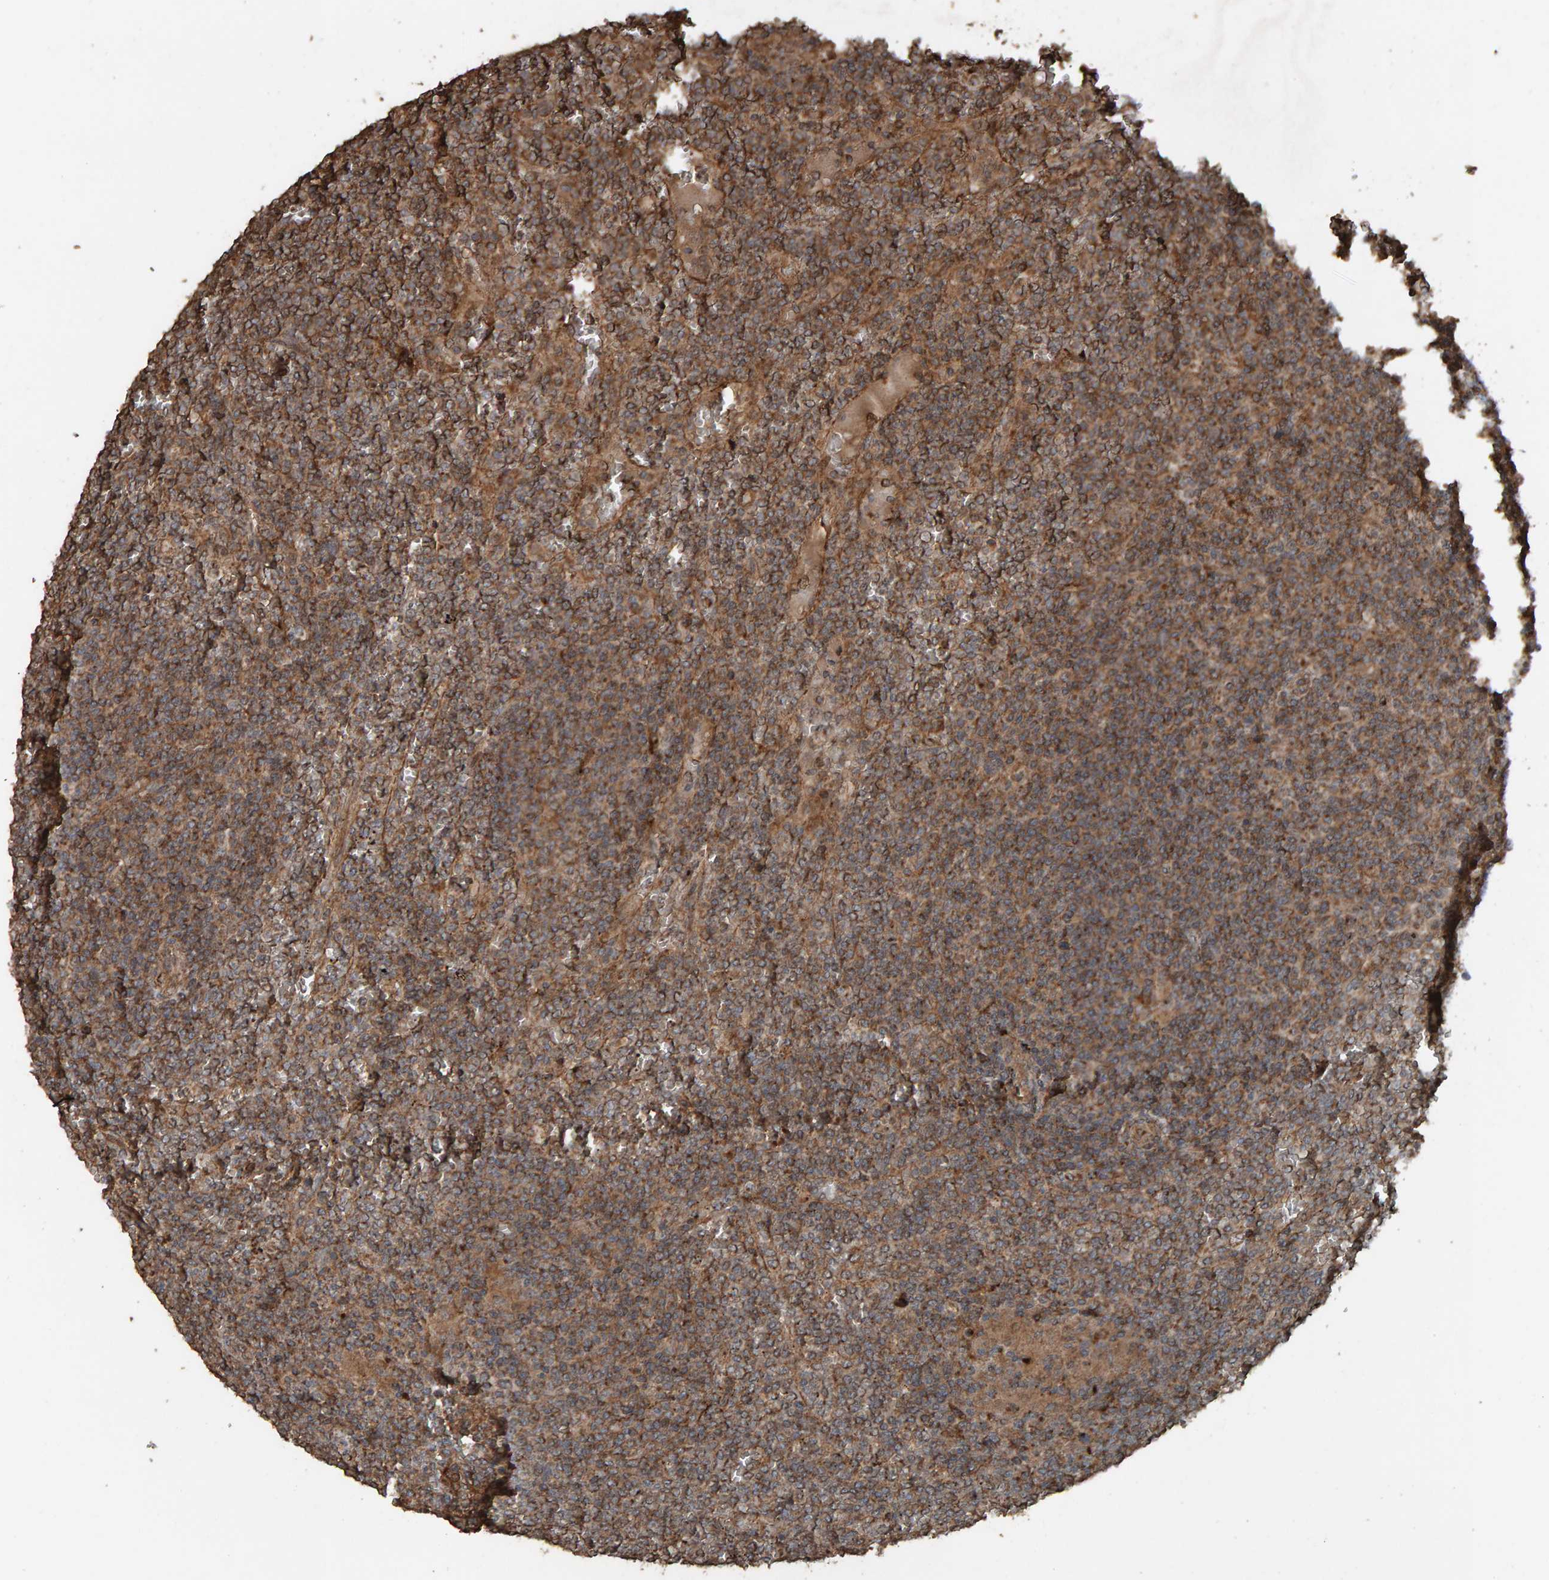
{"staining": {"intensity": "moderate", "quantity": ">75%", "location": "cytoplasmic/membranous"}, "tissue": "lymphoma", "cell_type": "Tumor cells", "image_type": "cancer", "snomed": [{"axis": "morphology", "description": "Malignant lymphoma, non-Hodgkin's type, Low grade"}, {"axis": "topography", "description": "Spleen"}], "caption": "Immunohistochemistry (IHC) photomicrograph of low-grade malignant lymphoma, non-Hodgkin's type stained for a protein (brown), which exhibits medium levels of moderate cytoplasmic/membranous expression in approximately >75% of tumor cells.", "gene": "DUS1L", "patient": {"sex": "female", "age": 19}}